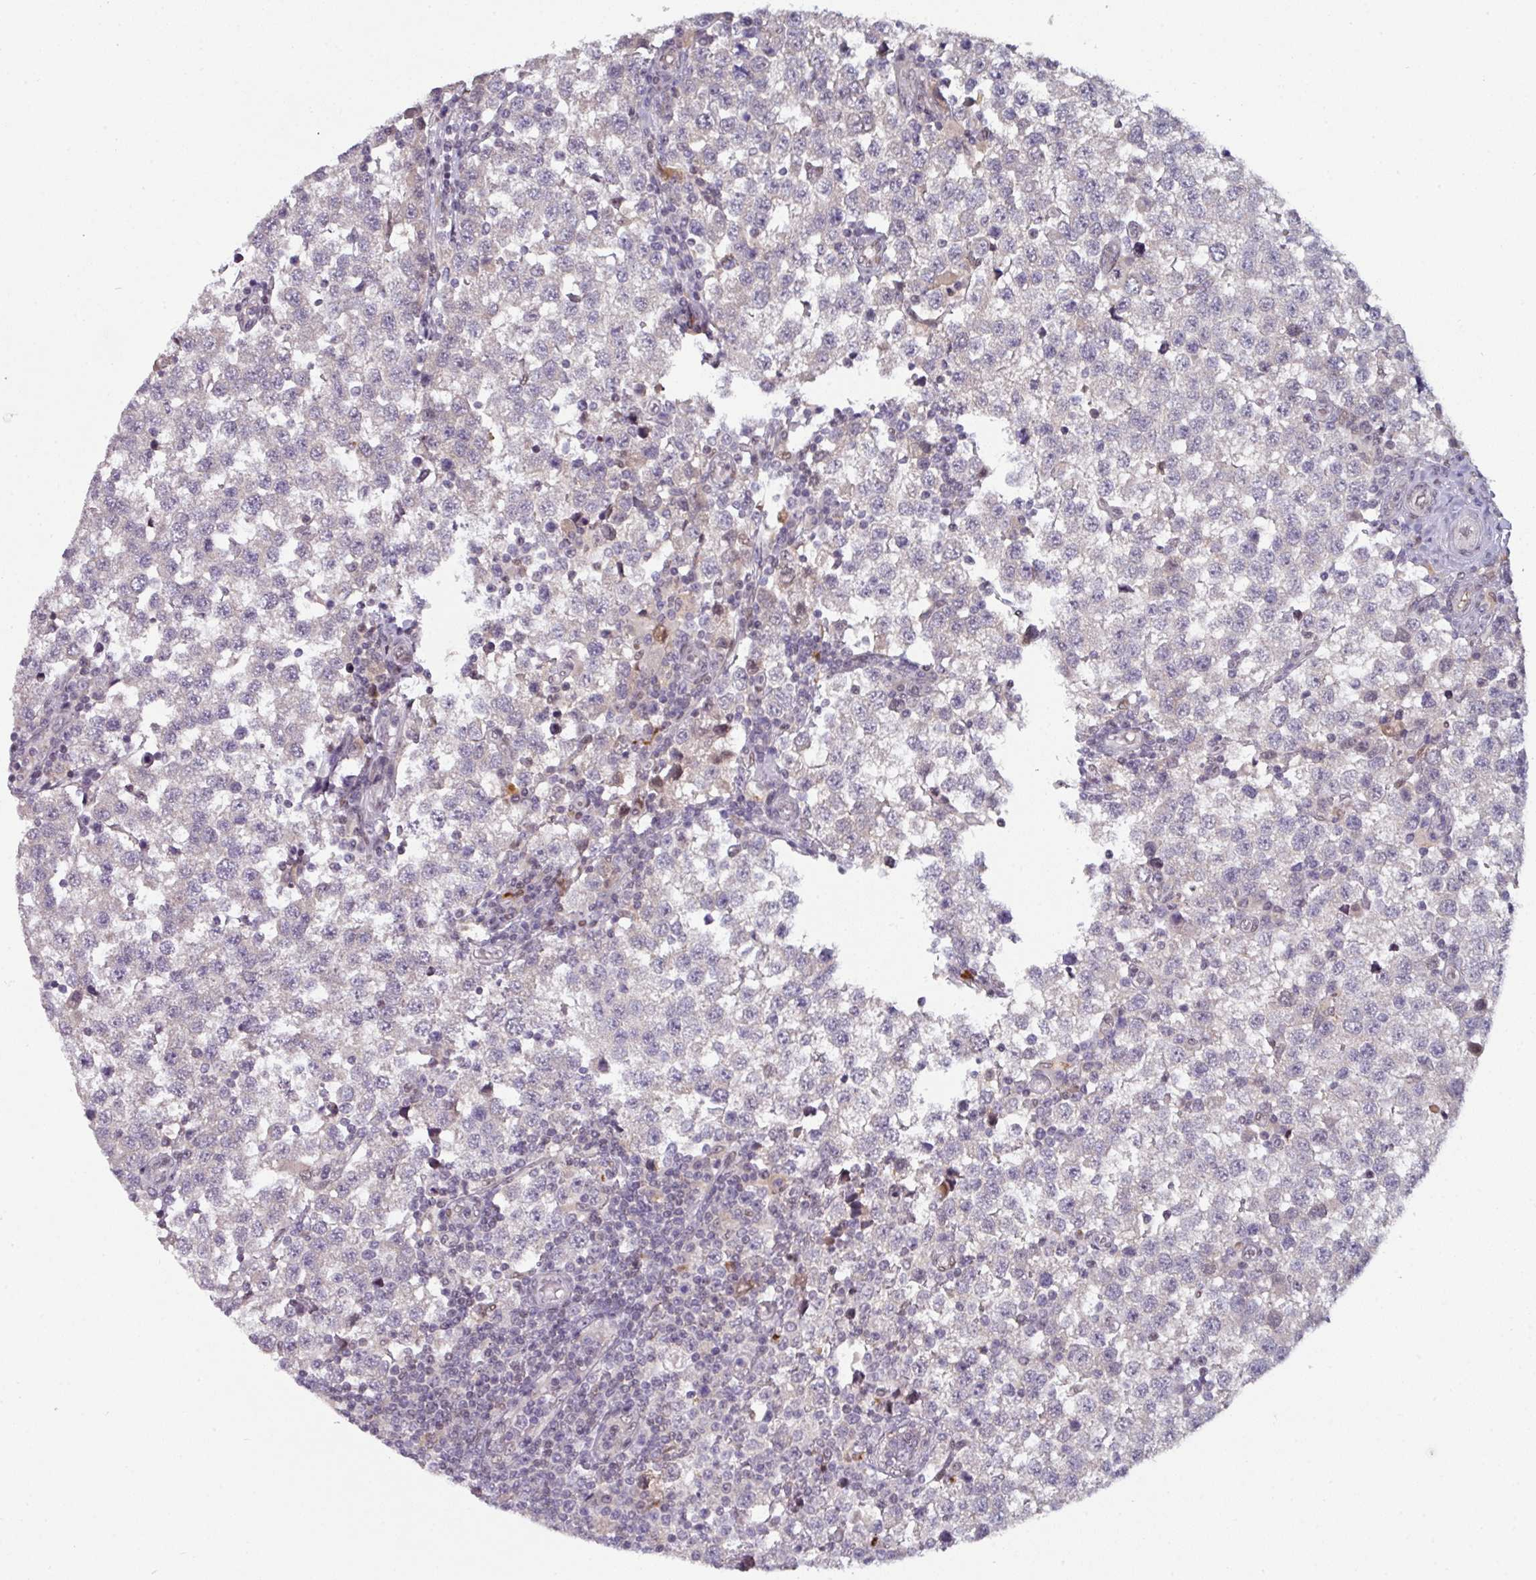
{"staining": {"intensity": "negative", "quantity": "none", "location": "none"}, "tissue": "testis cancer", "cell_type": "Tumor cells", "image_type": "cancer", "snomed": [{"axis": "morphology", "description": "Seminoma, NOS"}, {"axis": "topography", "description": "Testis"}], "caption": "The image reveals no staining of tumor cells in testis cancer (seminoma).", "gene": "SWSAP1", "patient": {"sex": "male", "age": 34}}